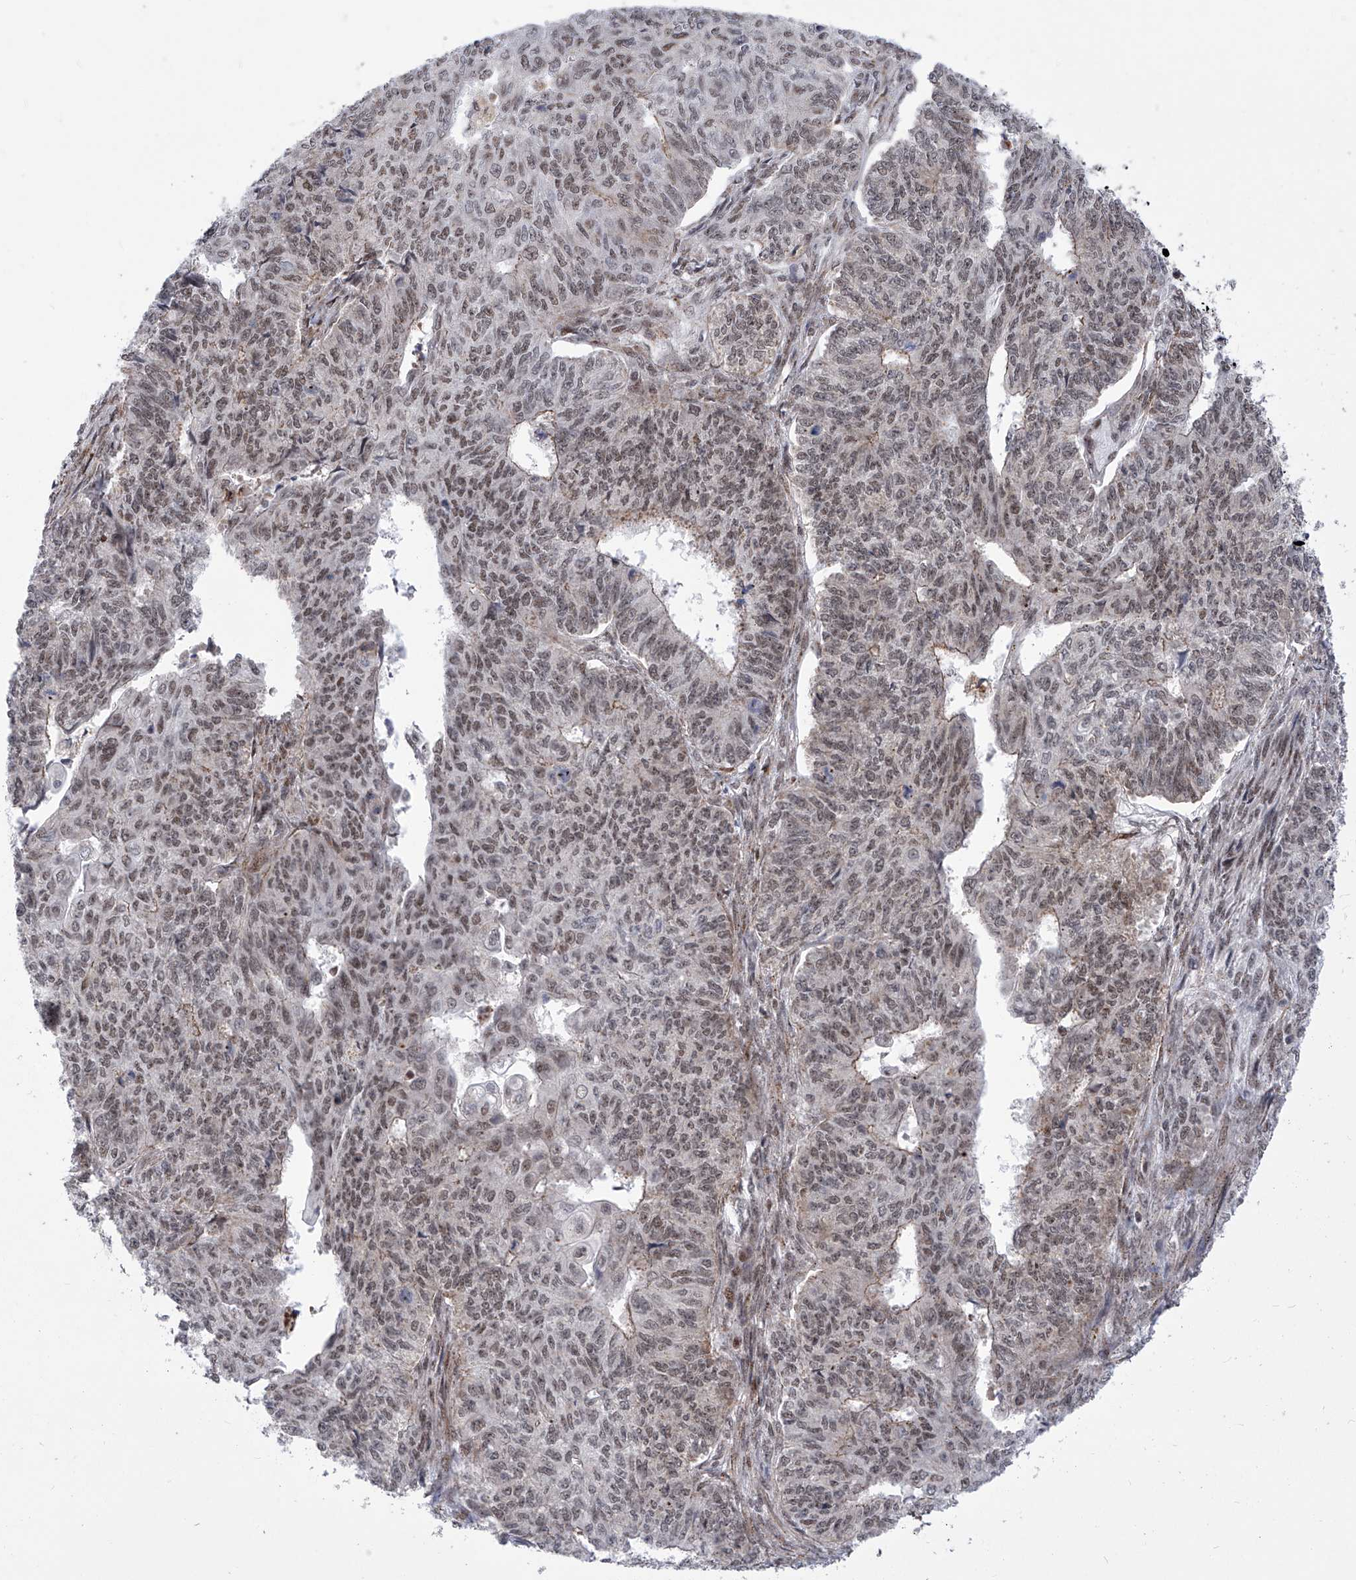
{"staining": {"intensity": "weak", "quantity": ">75%", "location": "nuclear"}, "tissue": "endometrial cancer", "cell_type": "Tumor cells", "image_type": "cancer", "snomed": [{"axis": "morphology", "description": "Adenocarcinoma, NOS"}, {"axis": "topography", "description": "Endometrium"}], "caption": "Endometrial cancer (adenocarcinoma) was stained to show a protein in brown. There is low levels of weak nuclear expression in about >75% of tumor cells.", "gene": "CEP290", "patient": {"sex": "female", "age": 32}}